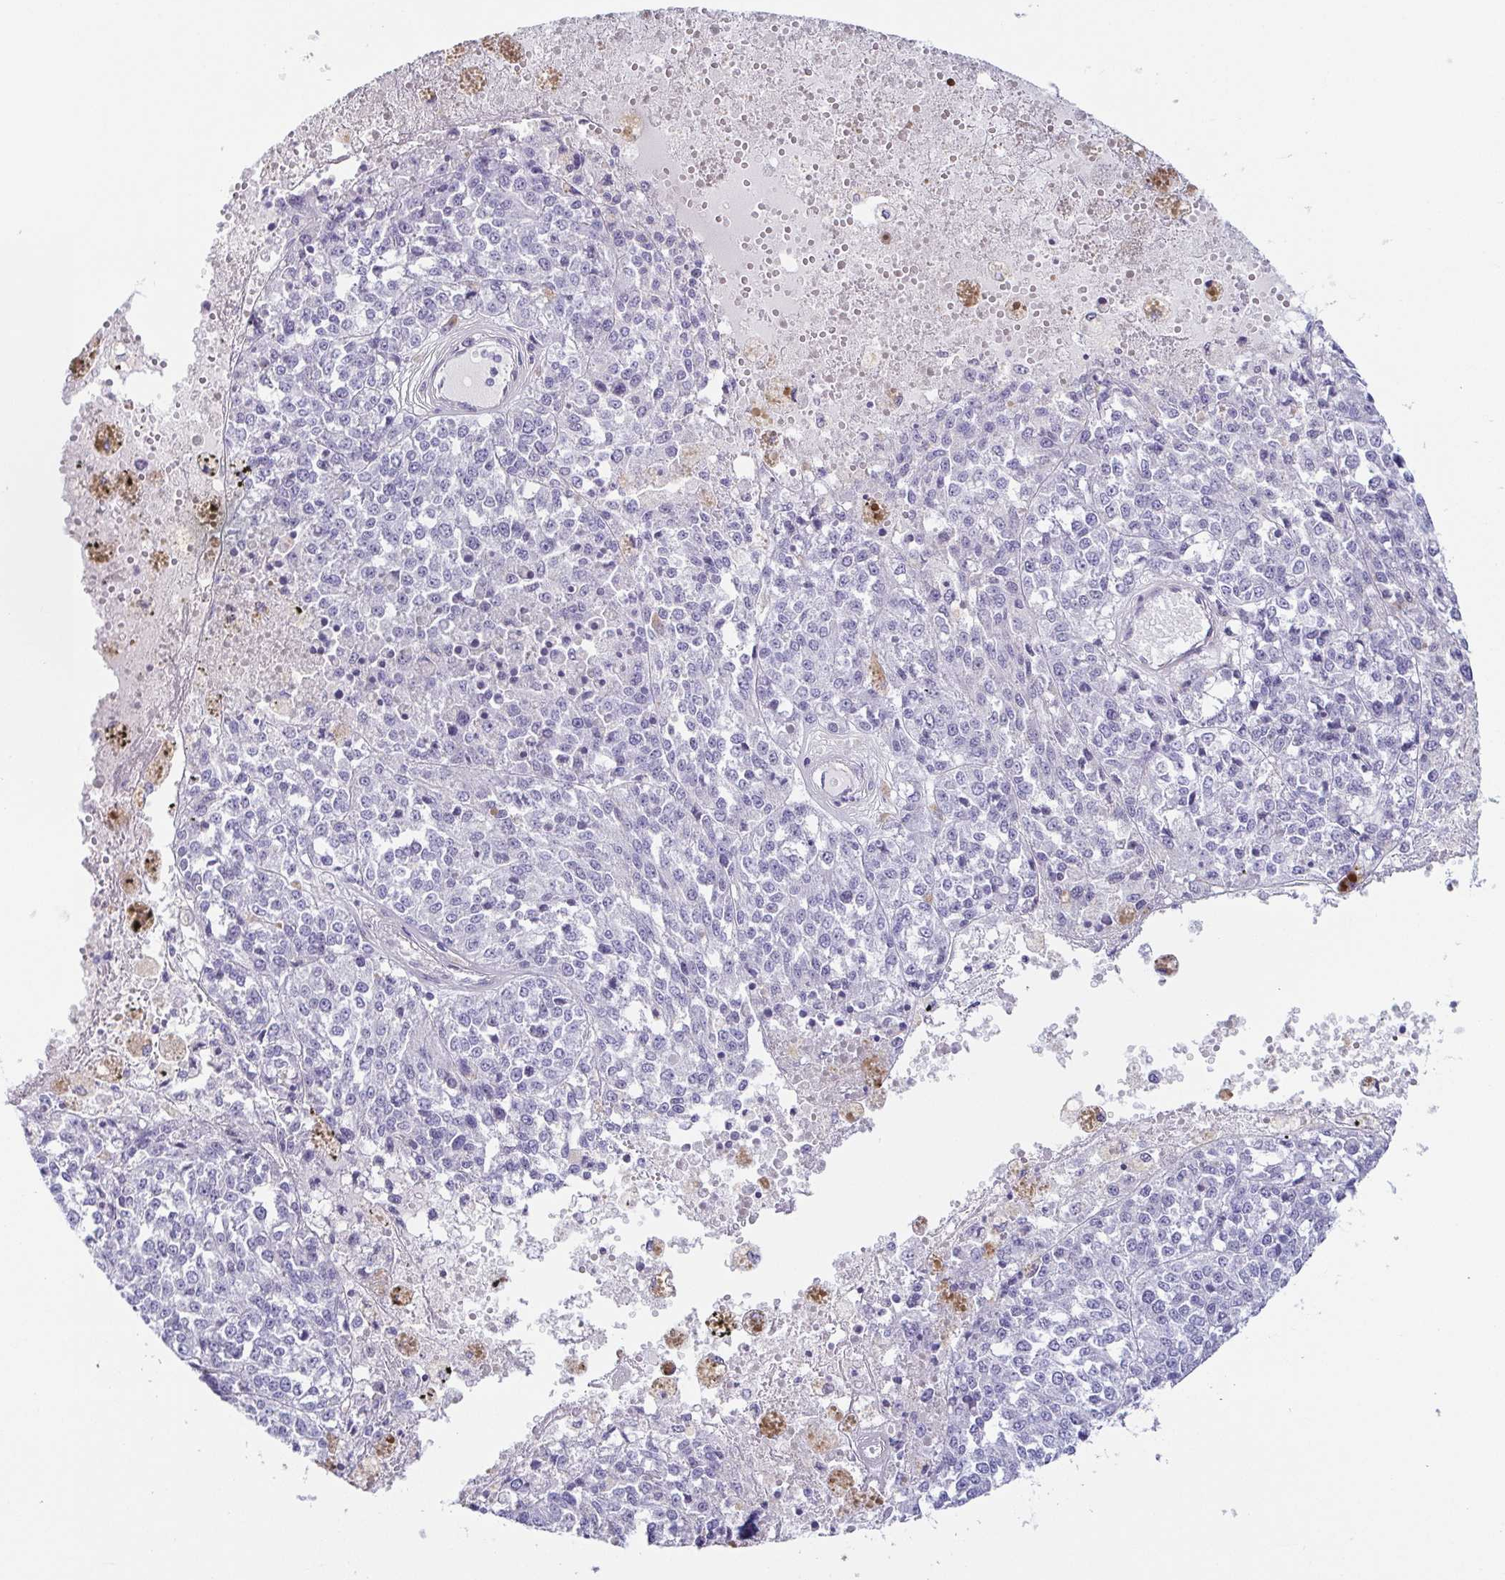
{"staining": {"intensity": "negative", "quantity": "none", "location": "none"}, "tissue": "melanoma", "cell_type": "Tumor cells", "image_type": "cancer", "snomed": [{"axis": "morphology", "description": "Malignant melanoma, Metastatic site"}, {"axis": "topography", "description": "Lymph node"}], "caption": "Immunohistochemical staining of human malignant melanoma (metastatic site) reveals no significant staining in tumor cells.", "gene": "COL17A1", "patient": {"sex": "female", "age": 64}}